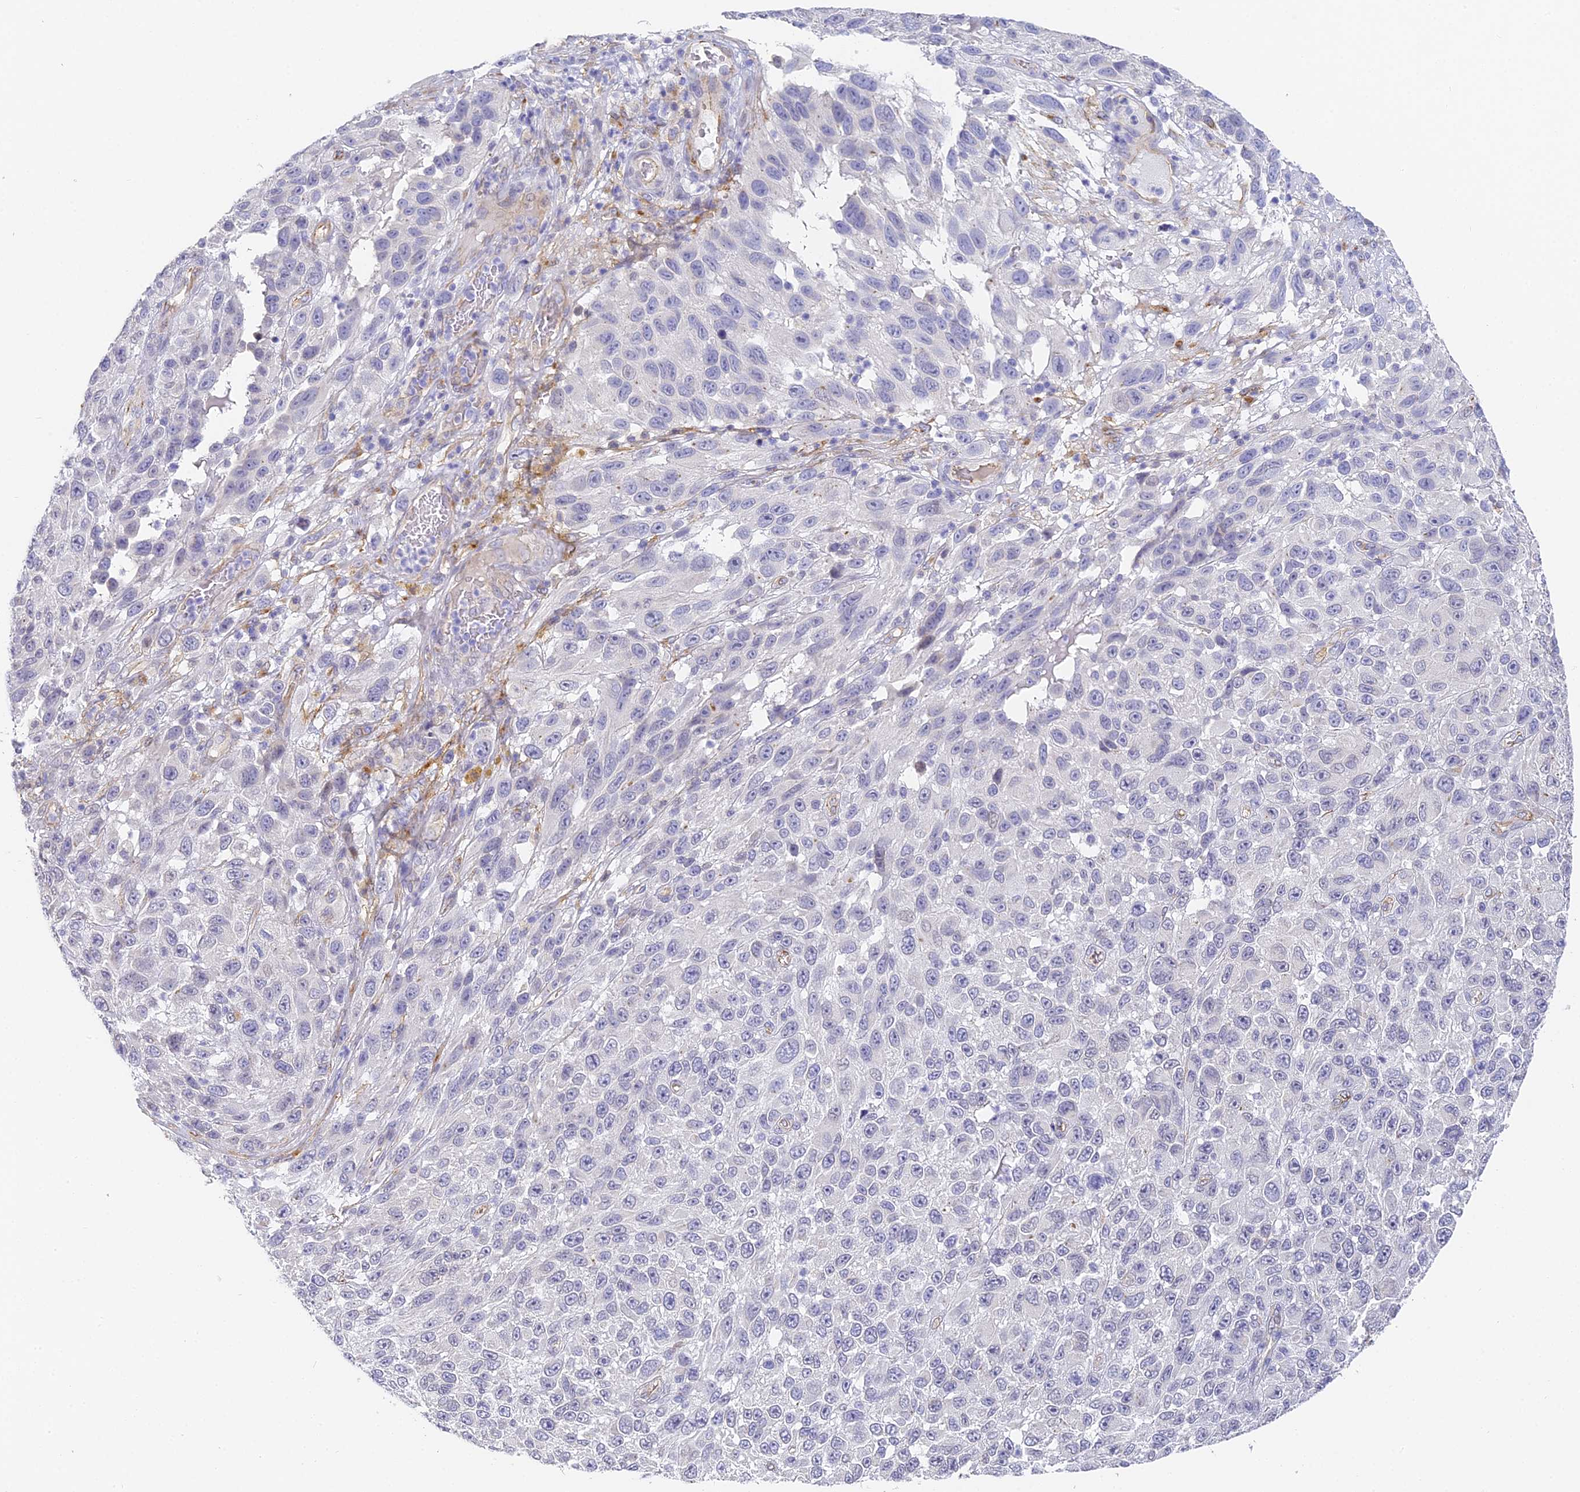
{"staining": {"intensity": "negative", "quantity": "none", "location": "none"}, "tissue": "melanoma", "cell_type": "Tumor cells", "image_type": "cancer", "snomed": [{"axis": "morphology", "description": "Malignant melanoma, NOS"}, {"axis": "topography", "description": "Skin"}], "caption": "The immunohistochemistry image has no significant staining in tumor cells of melanoma tissue. The staining was performed using DAB to visualize the protein expression in brown, while the nuclei were stained in blue with hematoxylin (Magnification: 20x).", "gene": "GJA1", "patient": {"sex": "female", "age": 96}}